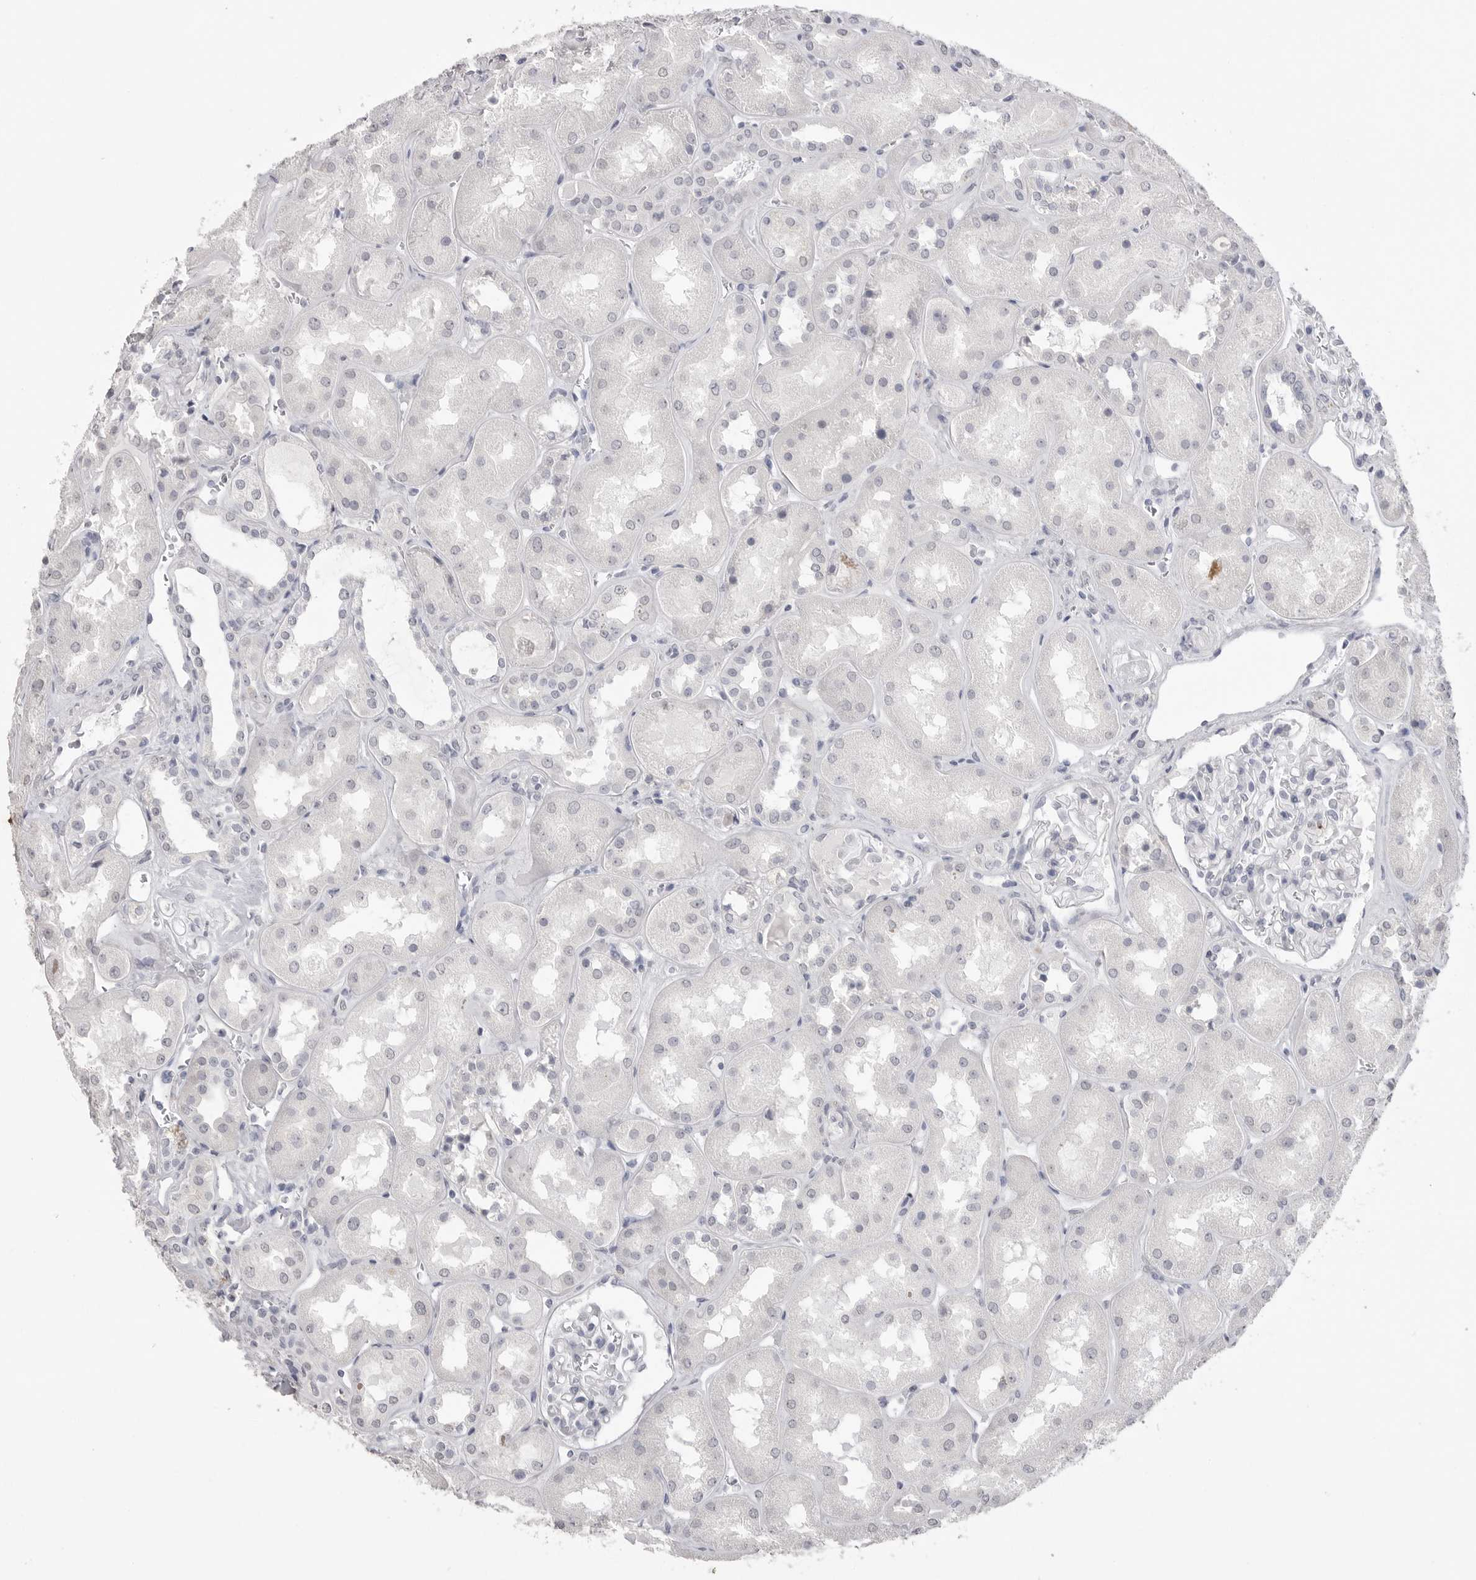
{"staining": {"intensity": "negative", "quantity": "none", "location": "none"}, "tissue": "kidney", "cell_type": "Cells in glomeruli", "image_type": "normal", "snomed": [{"axis": "morphology", "description": "Normal tissue, NOS"}, {"axis": "topography", "description": "Kidney"}], "caption": "Immunohistochemistry of normal human kidney demonstrates no positivity in cells in glomeruli.", "gene": "ICAM5", "patient": {"sex": "male", "age": 70}}